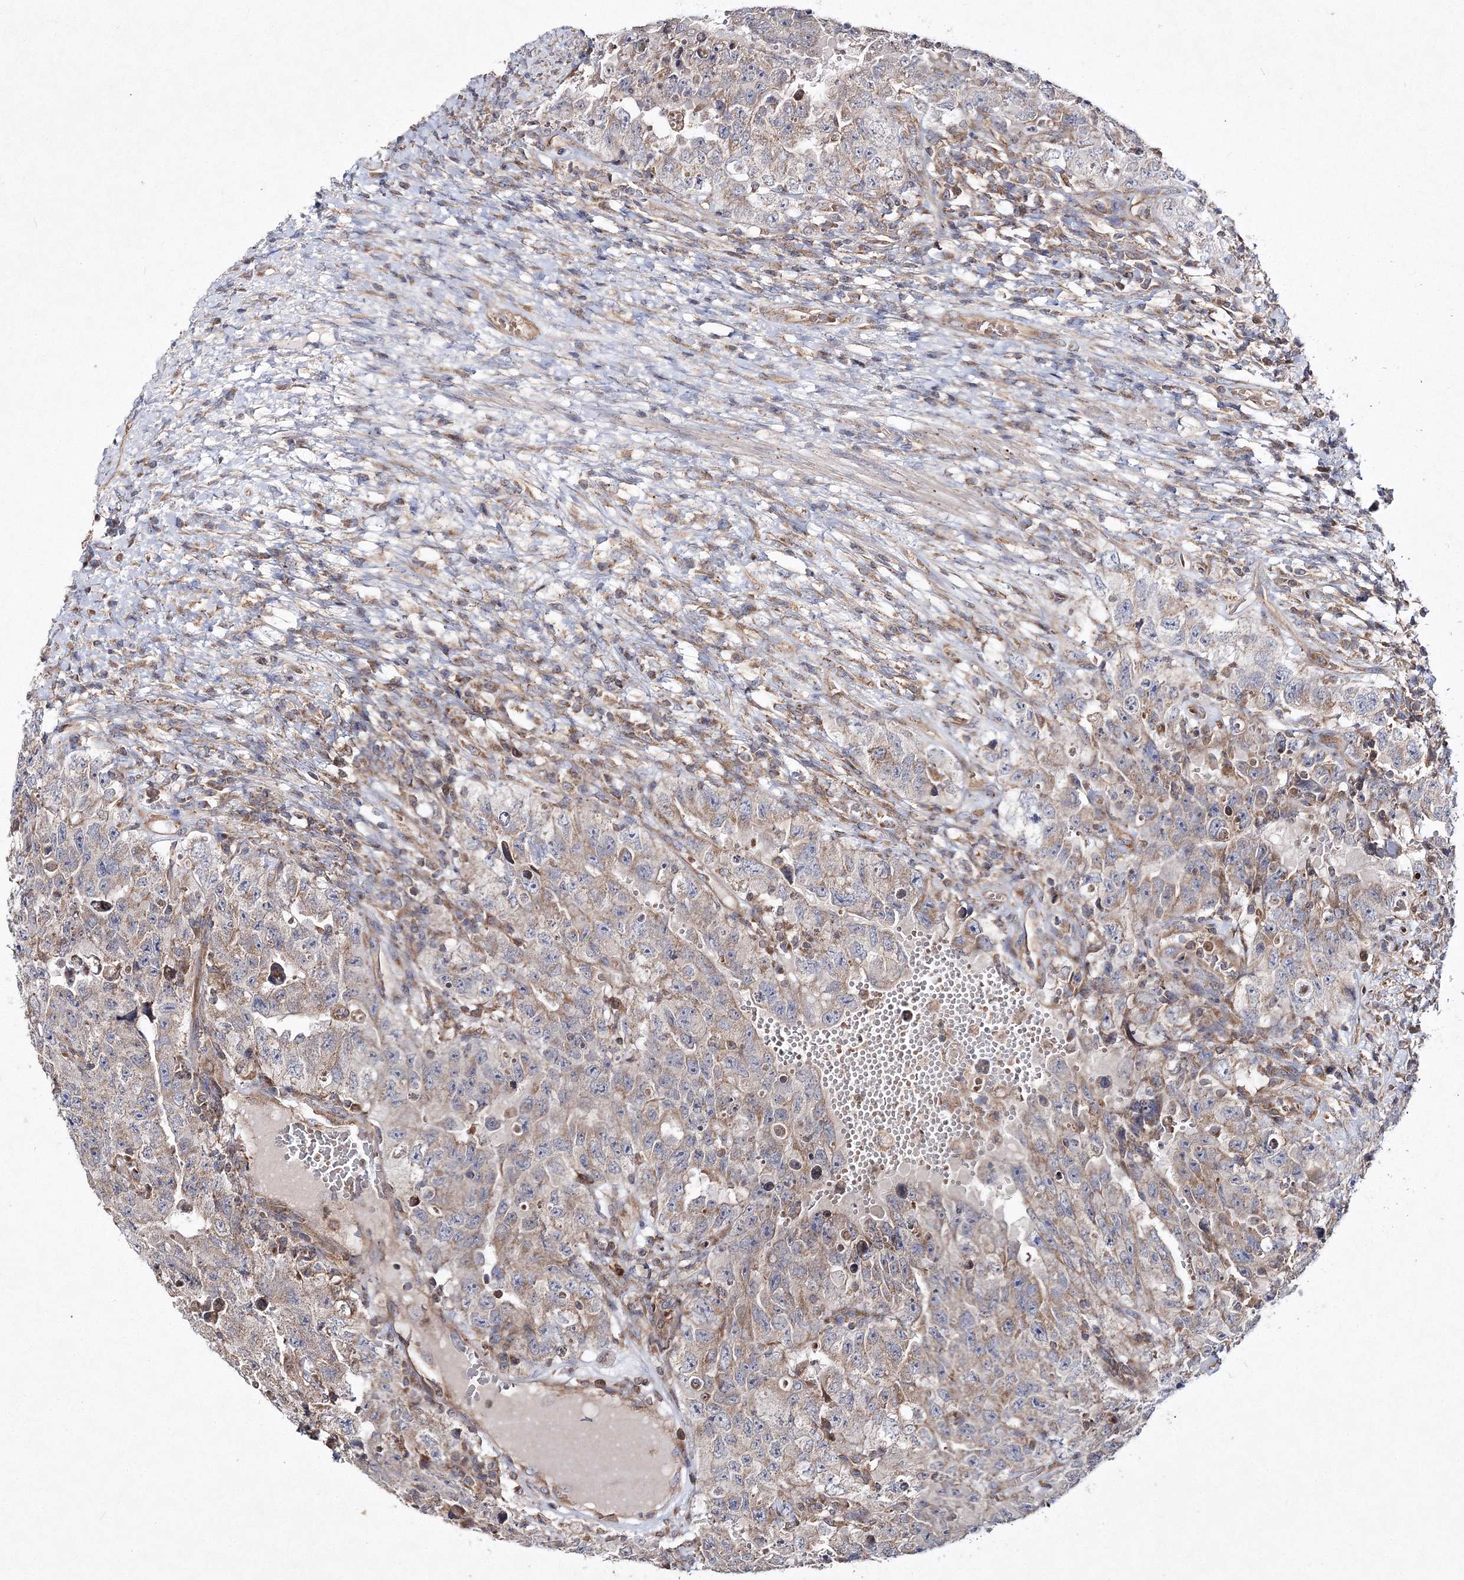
{"staining": {"intensity": "negative", "quantity": "none", "location": "none"}, "tissue": "testis cancer", "cell_type": "Tumor cells", "image_type": "cancer", "snomed": [{"axis": "morphology", "description": "Carcinoma, Embryonal, NOS"}, {"axis": "topography", "description": "Testis"}], "caption": "Immunohistochemistry (IHC) photomicrograph of human testis cancer stained for a protein (brown), which reveals no positivity in tumor cells.", "gene": "DNAJC13", "patient": {"sex": "male", "age": 26}}